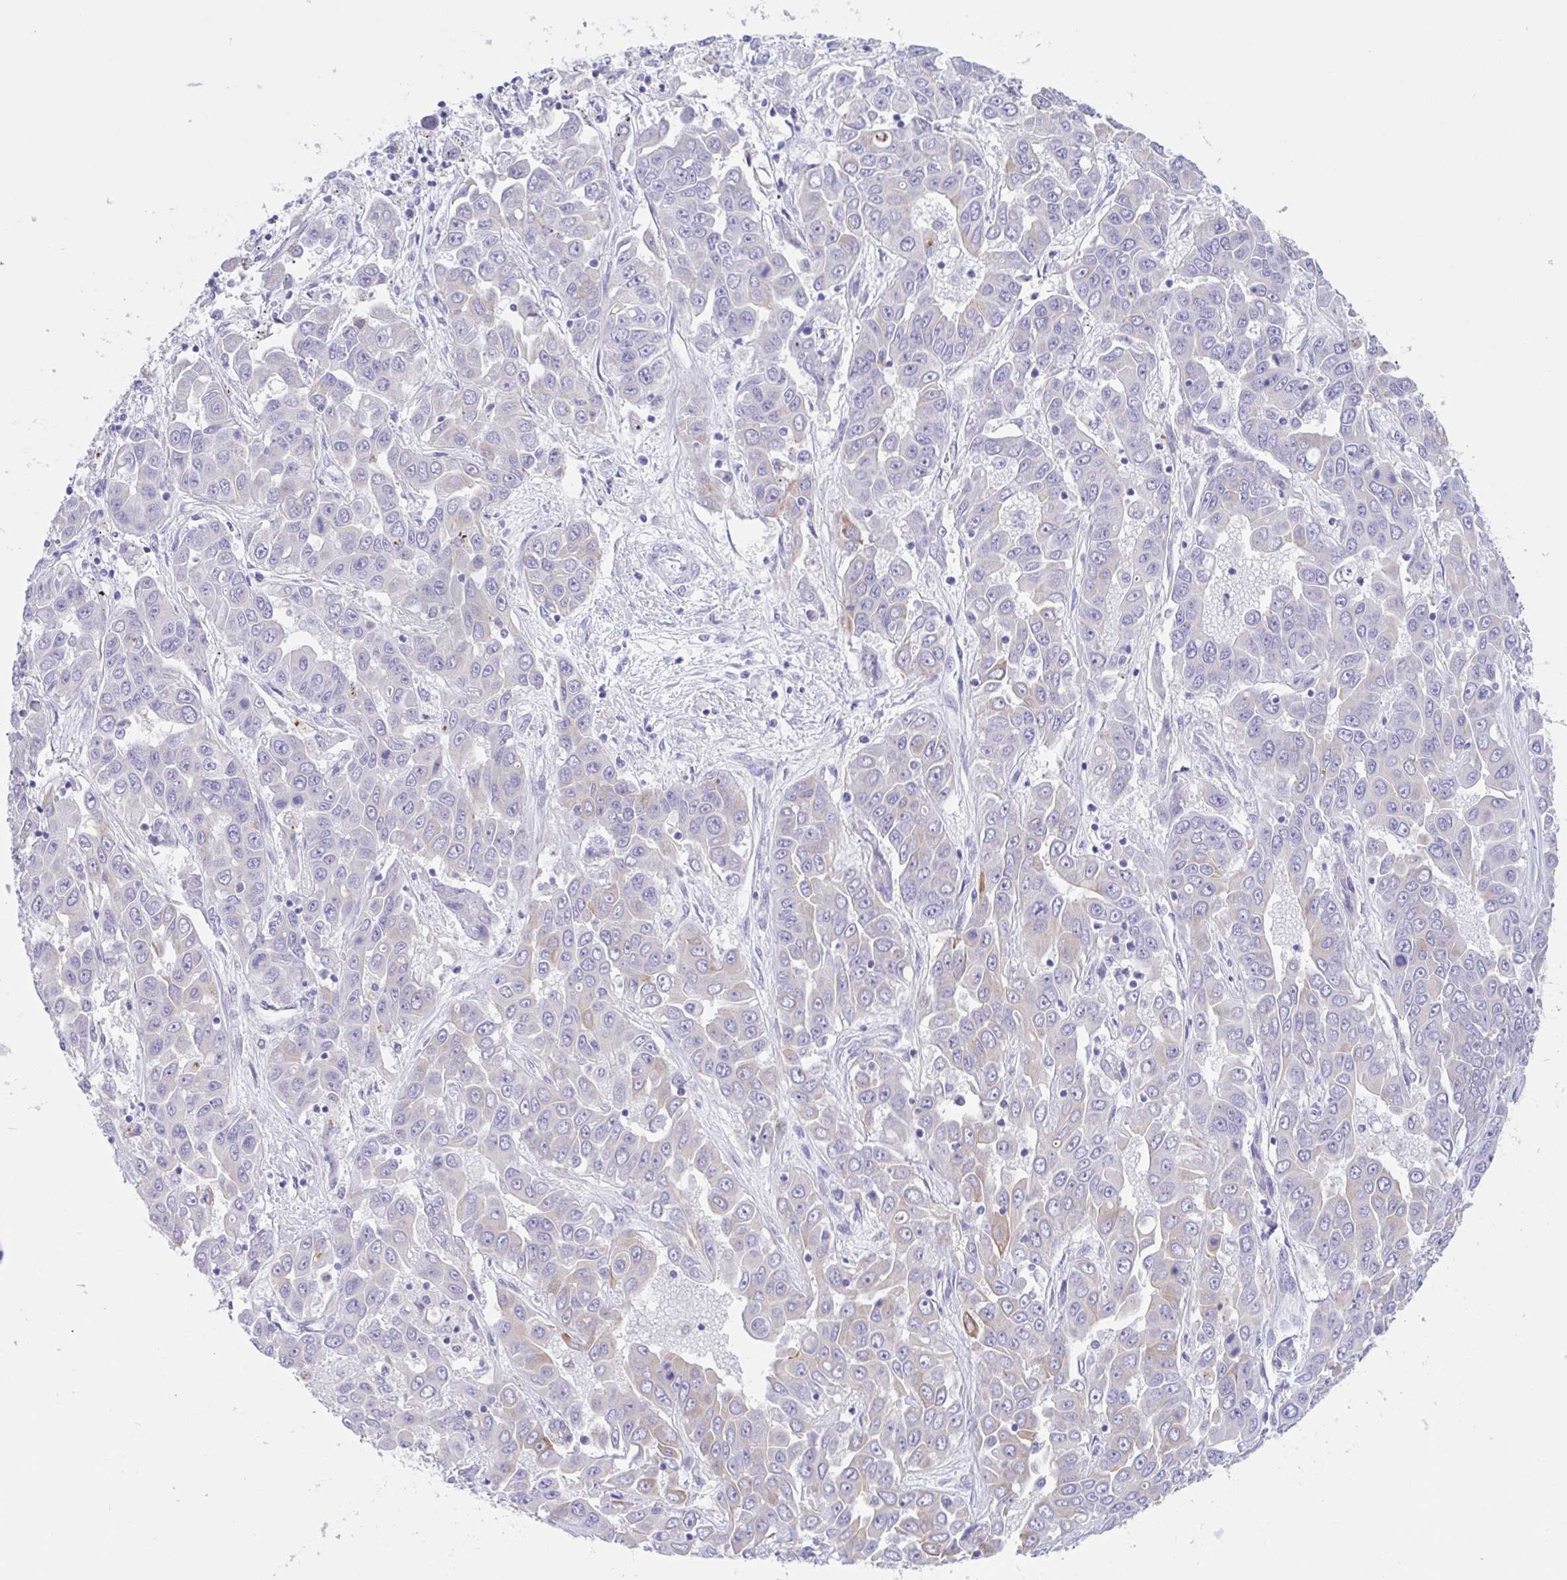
{"staining": {"intensity": "weak", "quantity": "<25%", "location": "cytoplasmic/membranous"}, "tissue": "liver cancer", "cell_type": "Tumor cells", "image_type": "cancer", "snomed": [{"axis": "morphology", "description": "Cholangiocarcinoma"}, {"axis": "topography", "description": "Liver"}], "caption": "Protein analysis of liver cancer exhibits no significant positivity in tumor cells. (DAB immunohistochemistry (IHC) with hematoxylin counter stain).", "gene": "OR6N2", "patient": {"sex": "female", "age": 52}}